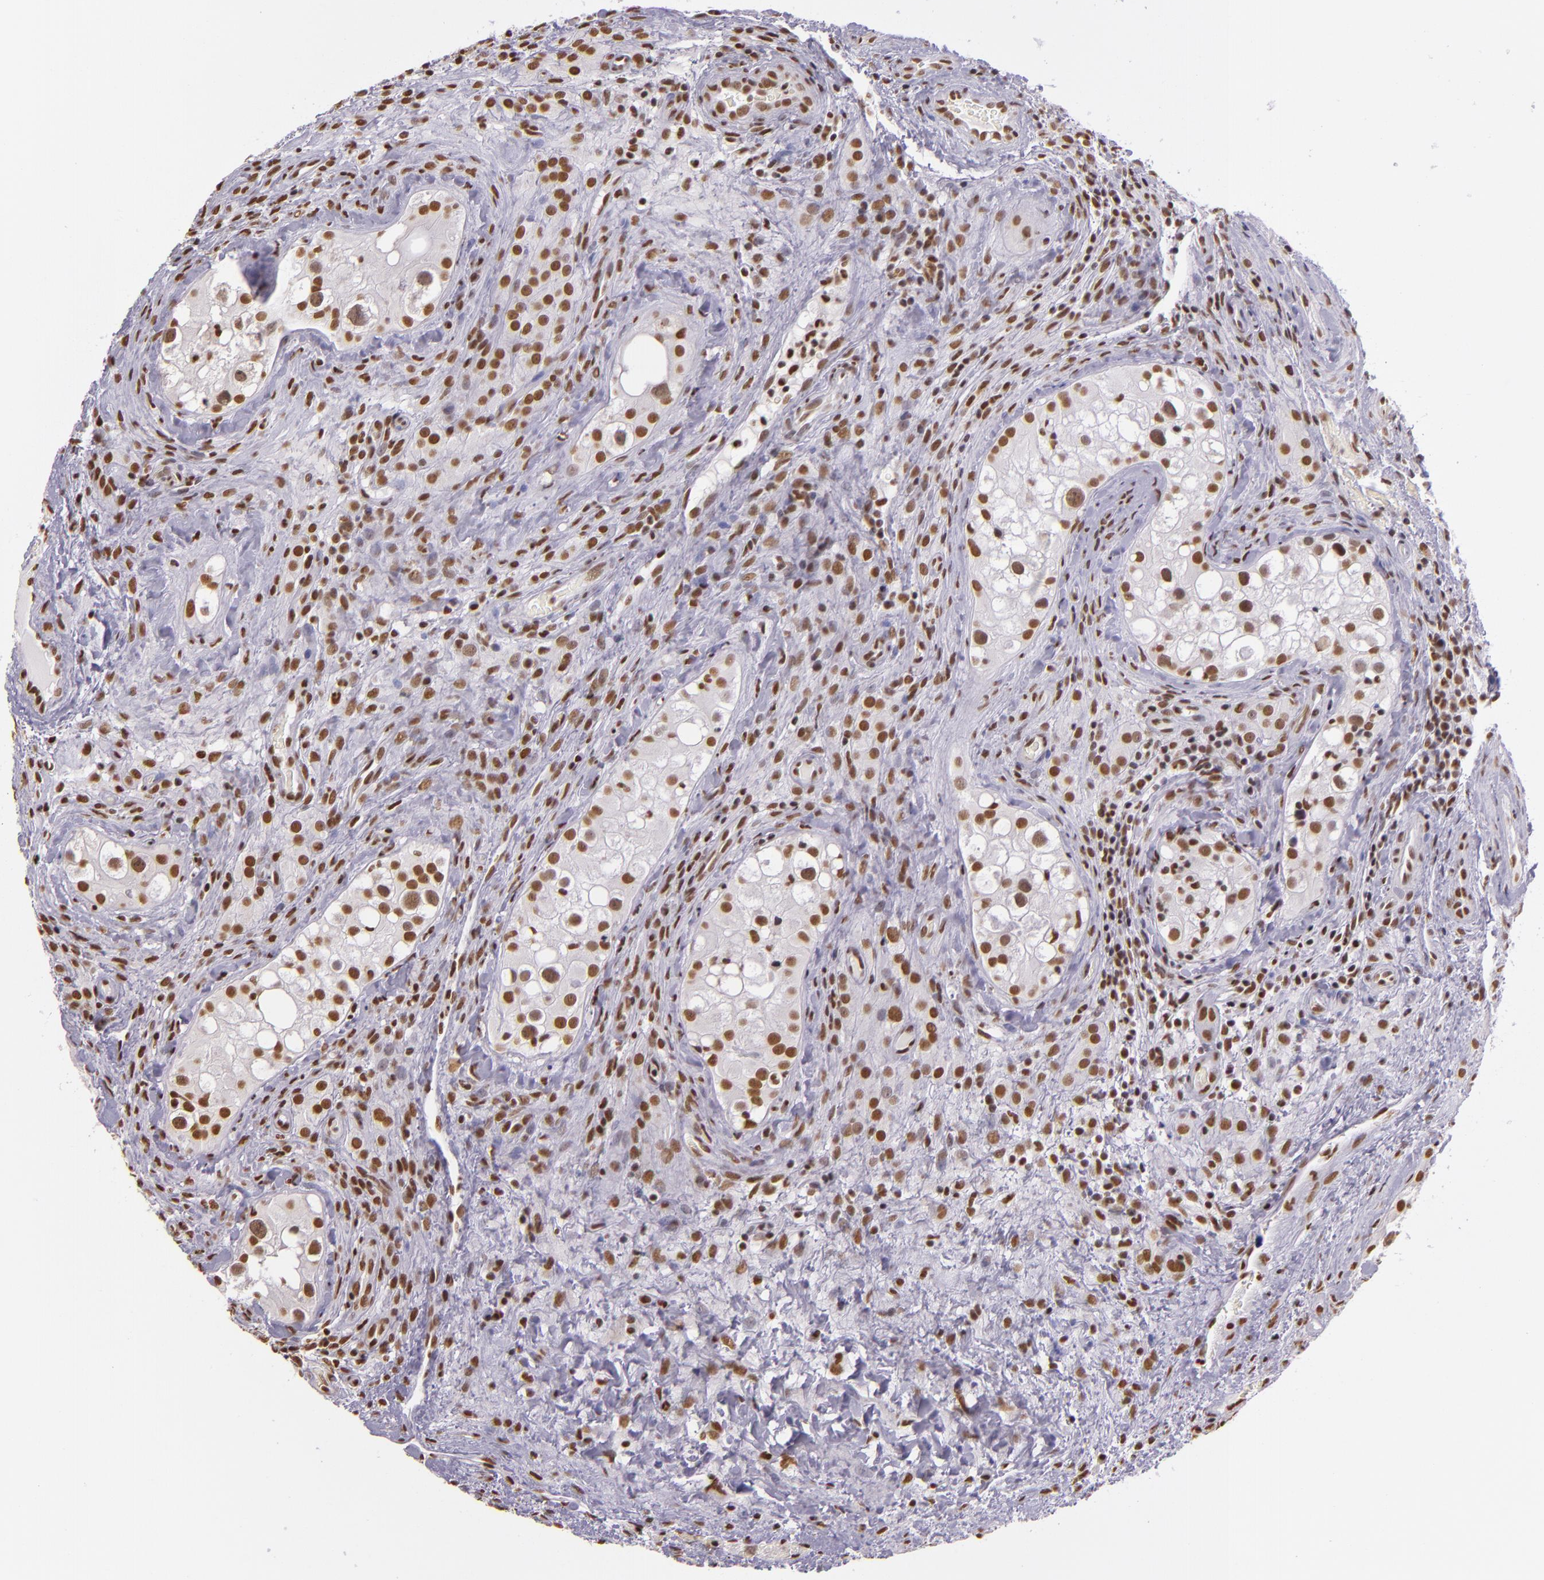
{"staining": {"intensity": "moderate", "quantity": ">75%", "location": "nuclear"}, "tissue": "testis cancer", "cell_type": "Tumor cells", "image_type": "cancer", "snomed": [{"axis": "morphology", "description": "Carcinoma, Embryonal, NOS"}, {"axis": "topography", "description": "Testis"}], "caption": "Moderate nuclear expression for a protein is appreciated in about >75% of tumor cells of embryonal carcinoma (testis) using IHC.", "gene": "USF1", "patient": {"sex": "male", "age": 31}}